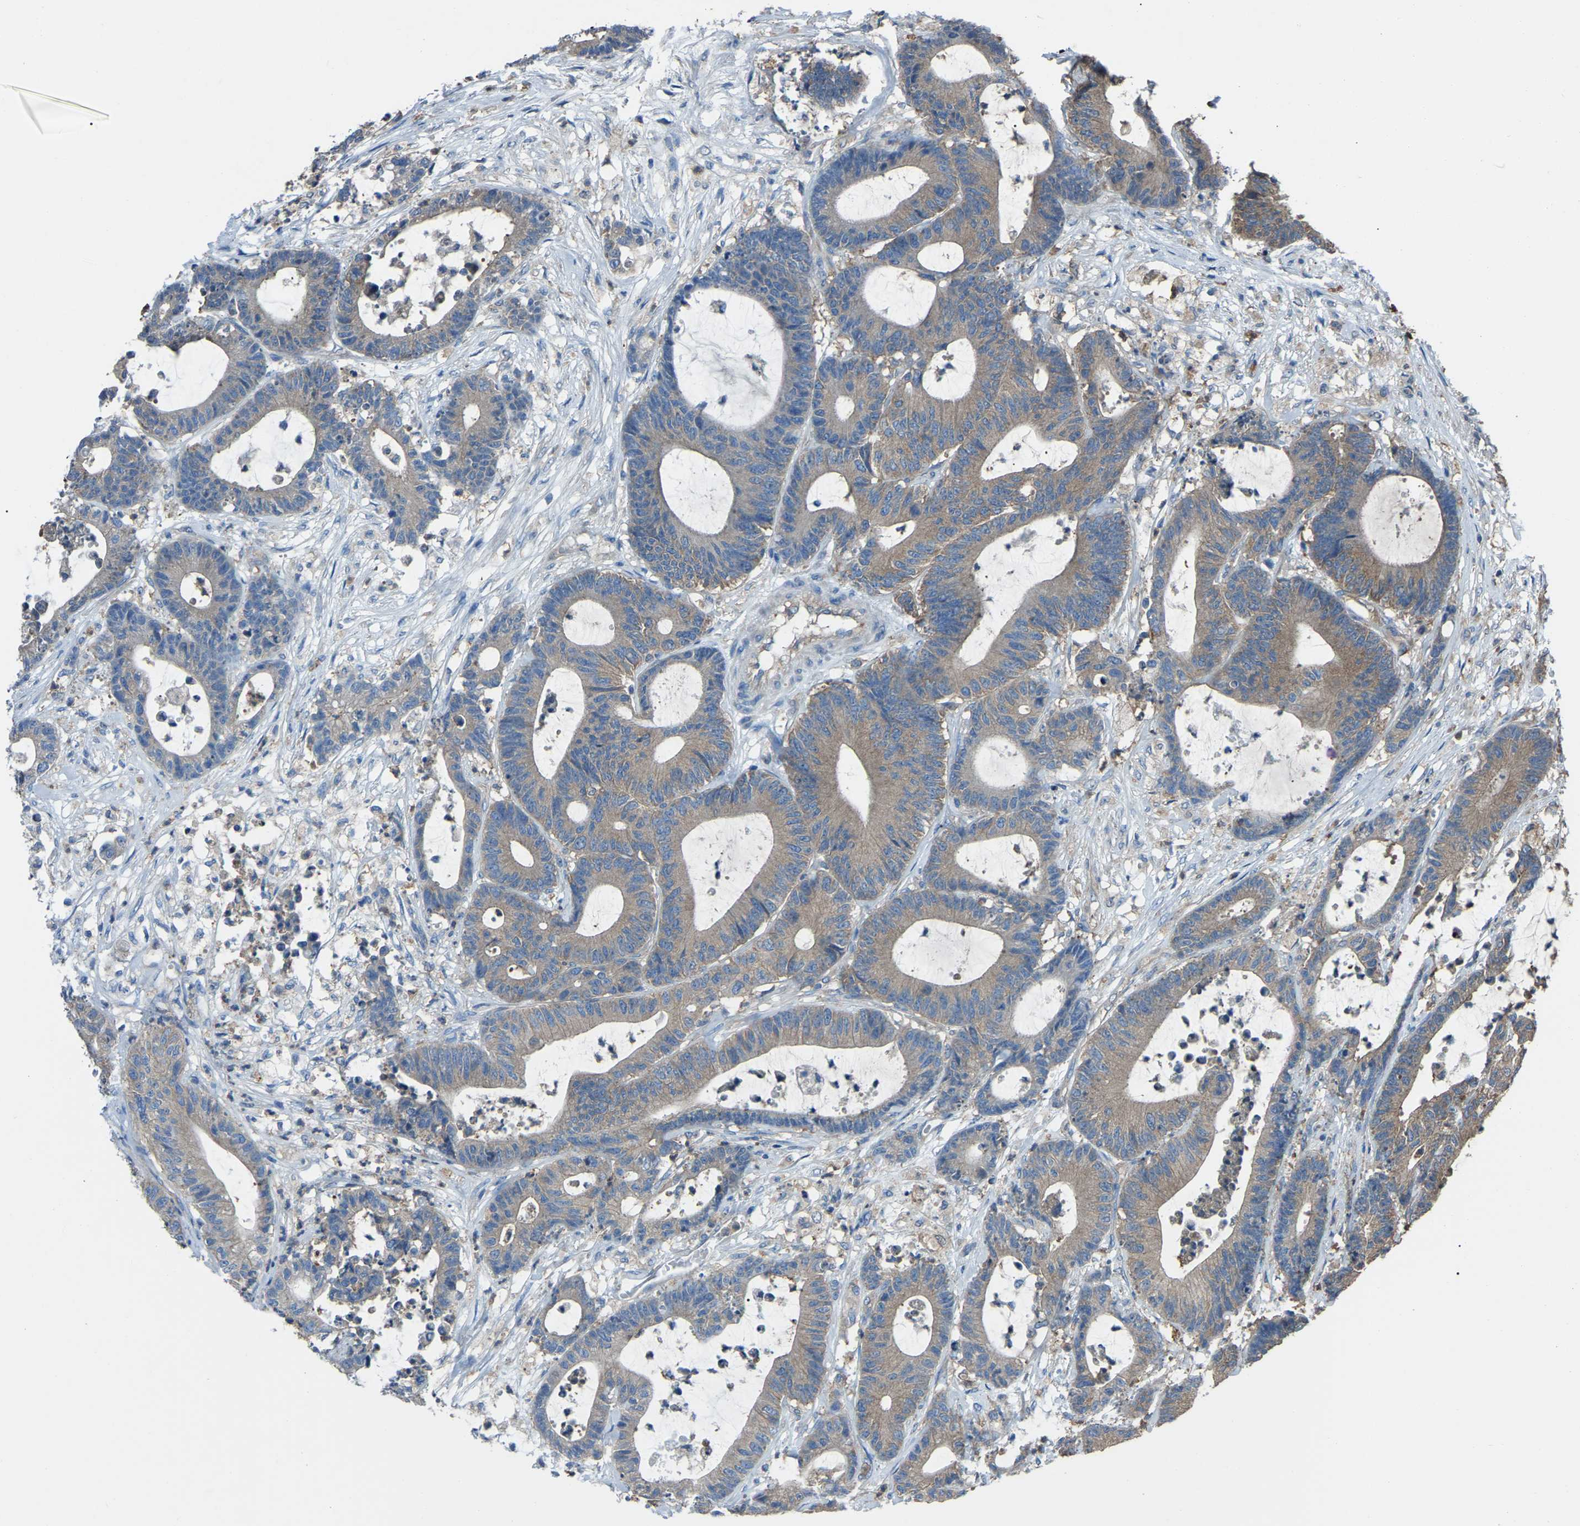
{"staining": {"intensity": "moderate", "quantity": ">75%", "location": "cytoplasmic/membranous"}, "tissue": "colorectal cancer", "cell_type": "Tumor cells", "image_type": "cancer", "snomed": [{"axis": "morphology", "description": "Adenocarcinoma, NOS"}, {"axis": "topography", "description": "Colon"}], "caption": "An immunohistochemistry (IHC) image of neoplastic tissue is shown. Protein staining in brown labels moderate cytoplasmic/membranous positivity in adenocarcinoma (colorectal) within tumor cells.", "gene": "AIMP1", "patient": {"sex": "female", "age": 84}}